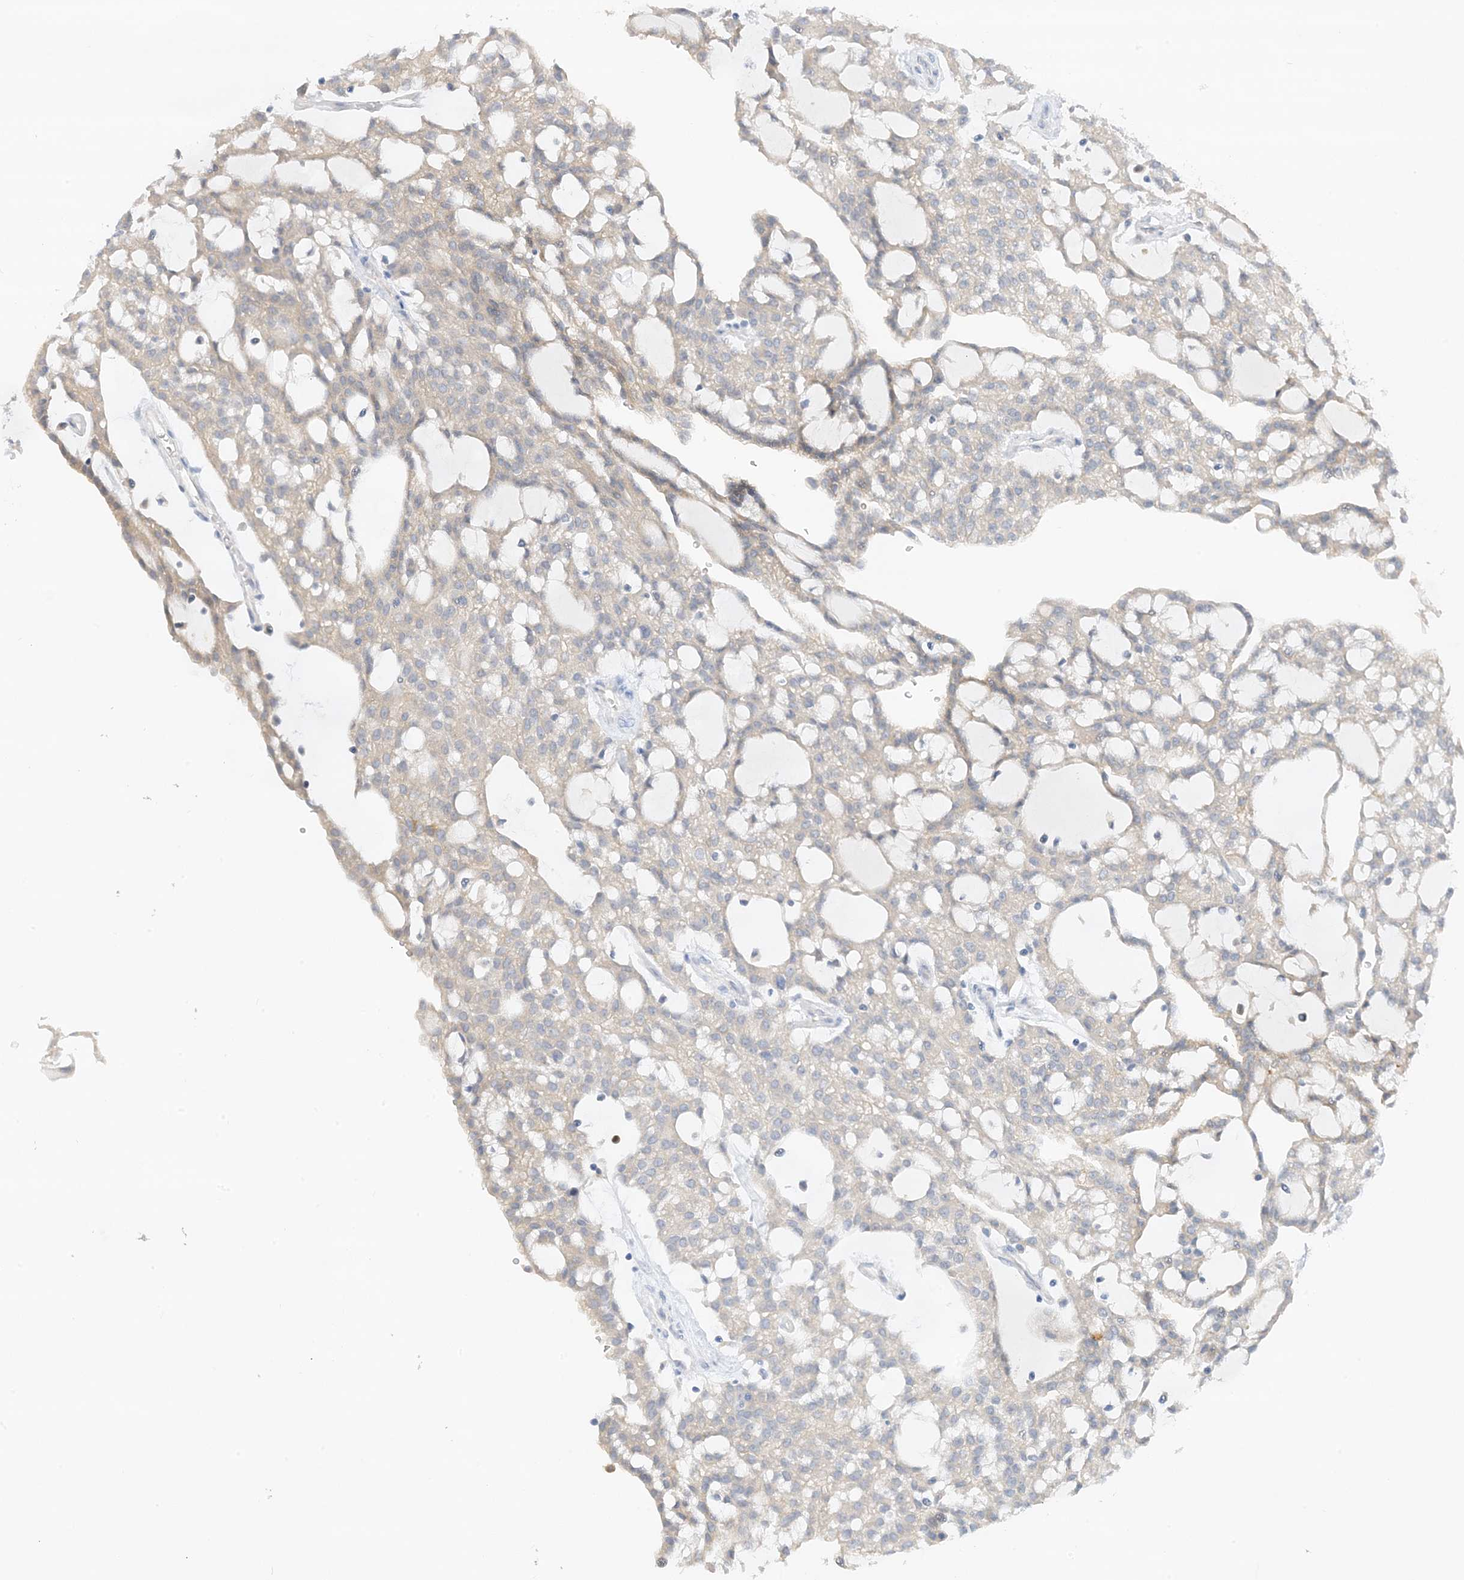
{"staining": {"intensity": "negative", "quantity": "none", "location": "none"}, "tissue": "renal cancer", "cell_type": "Tumor cells", "image_type": "cancer", "snomed": [{"axis": "morphology", "description": "Adenocarcinoma, NOS"}, {"axis": "topography", "description": "Kidney"}], "caption": "IHC photomicrograph of neoplastic tissue: human adenocarcinoma (renal) stained with DAB shows no significant protein positivity in tumor cells.", "gene": "KIFBP", "patient": {"sex": "male", "age": 63}}